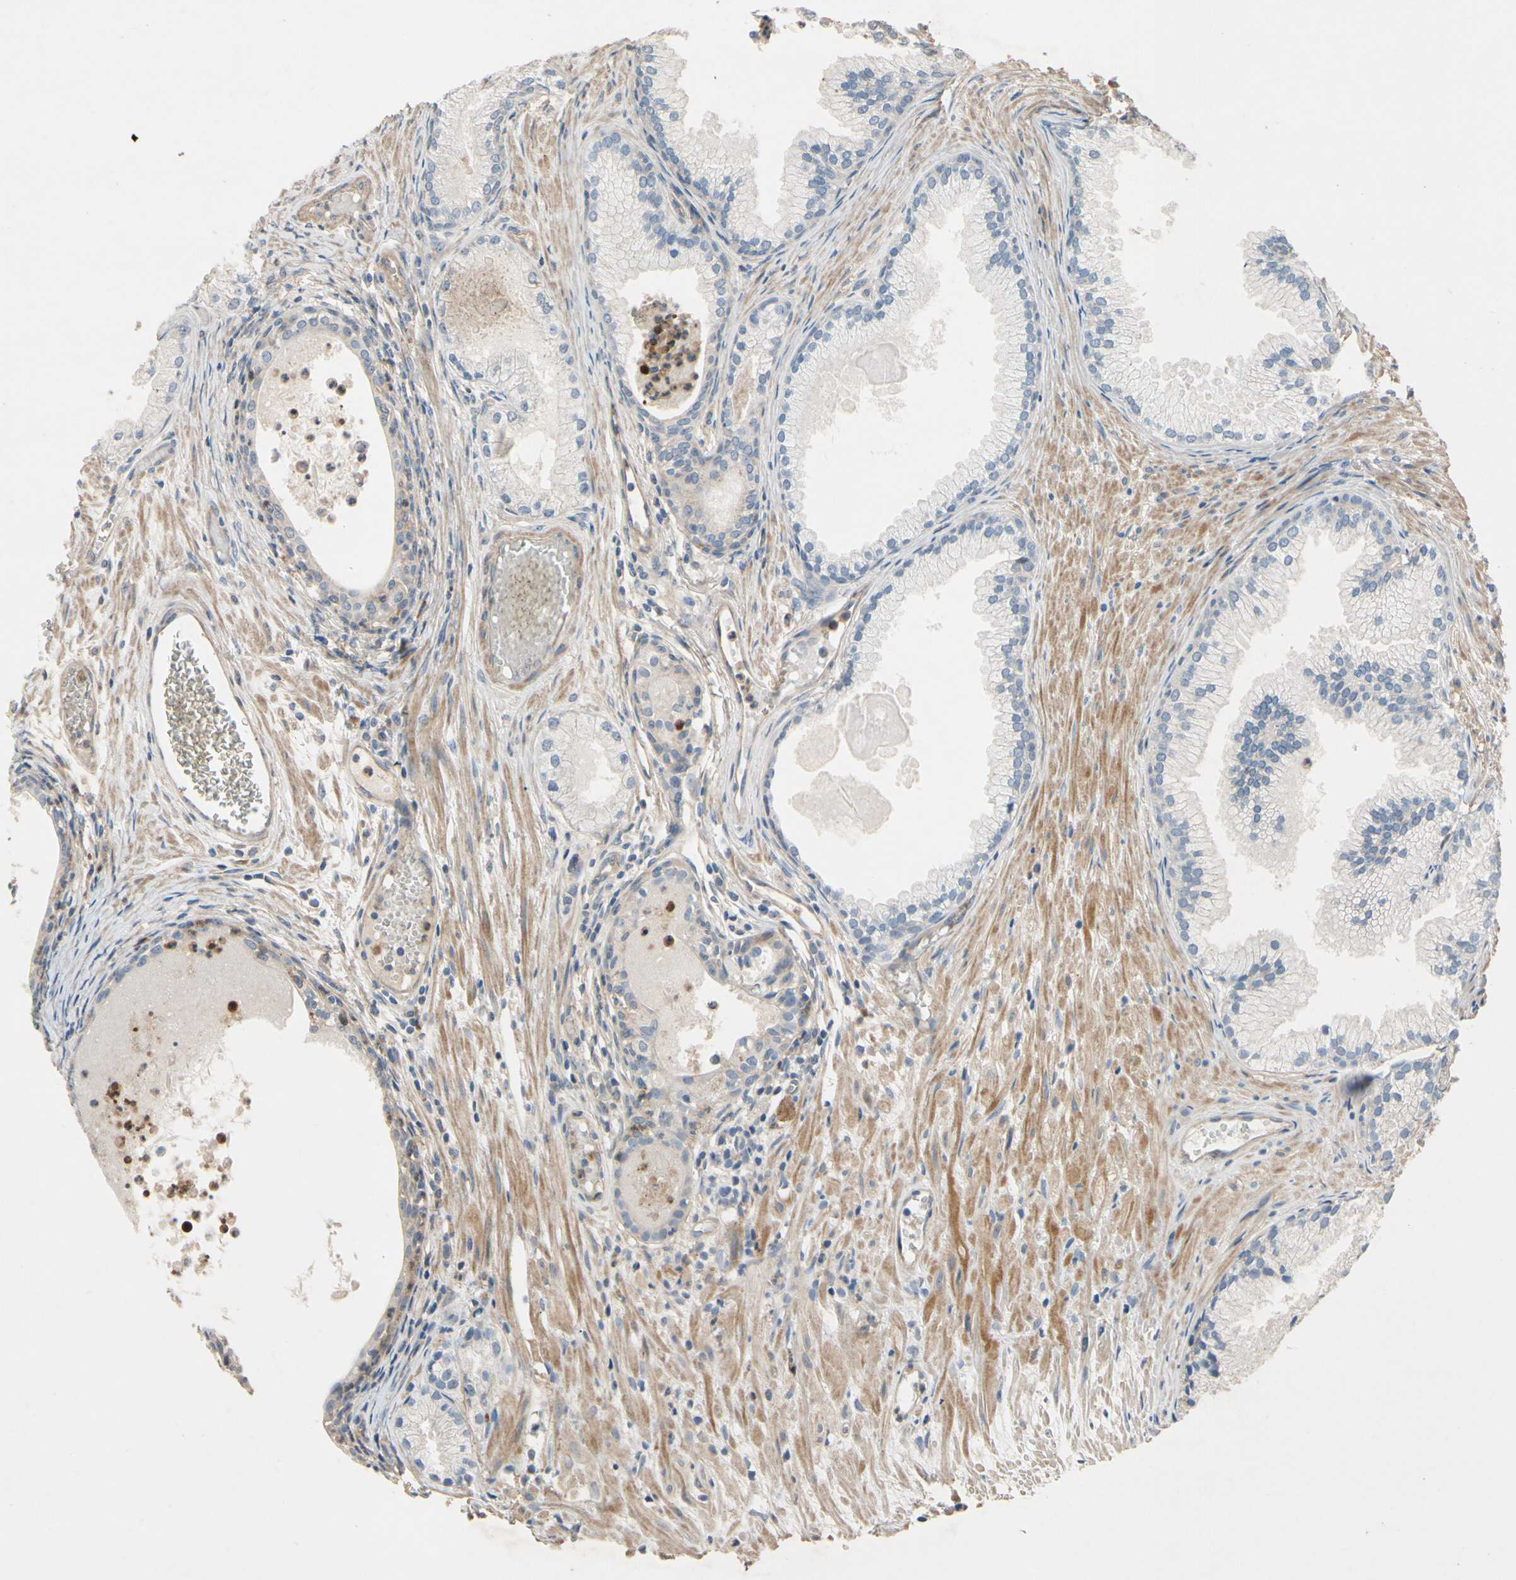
{"staining": {"intensity": "negative", "quantity": "none", "location": "none"}, "tissue": "prostate cancer", "cell_type": "Tumor cells", "image_type": "cancer", "snomed": [{"axis": "morphology", "description": "Adenocarcinoma, Low grade"}, {"axis": "topography", "description": "Prostate"}], "caption": "The IHC photomicrograph has no significant expression in tumor cells of low-grade adenocarcinoma (prostate) tissue.", "gene": "SIGLEC5", "patient": {"sex": "male", "age": 72}}